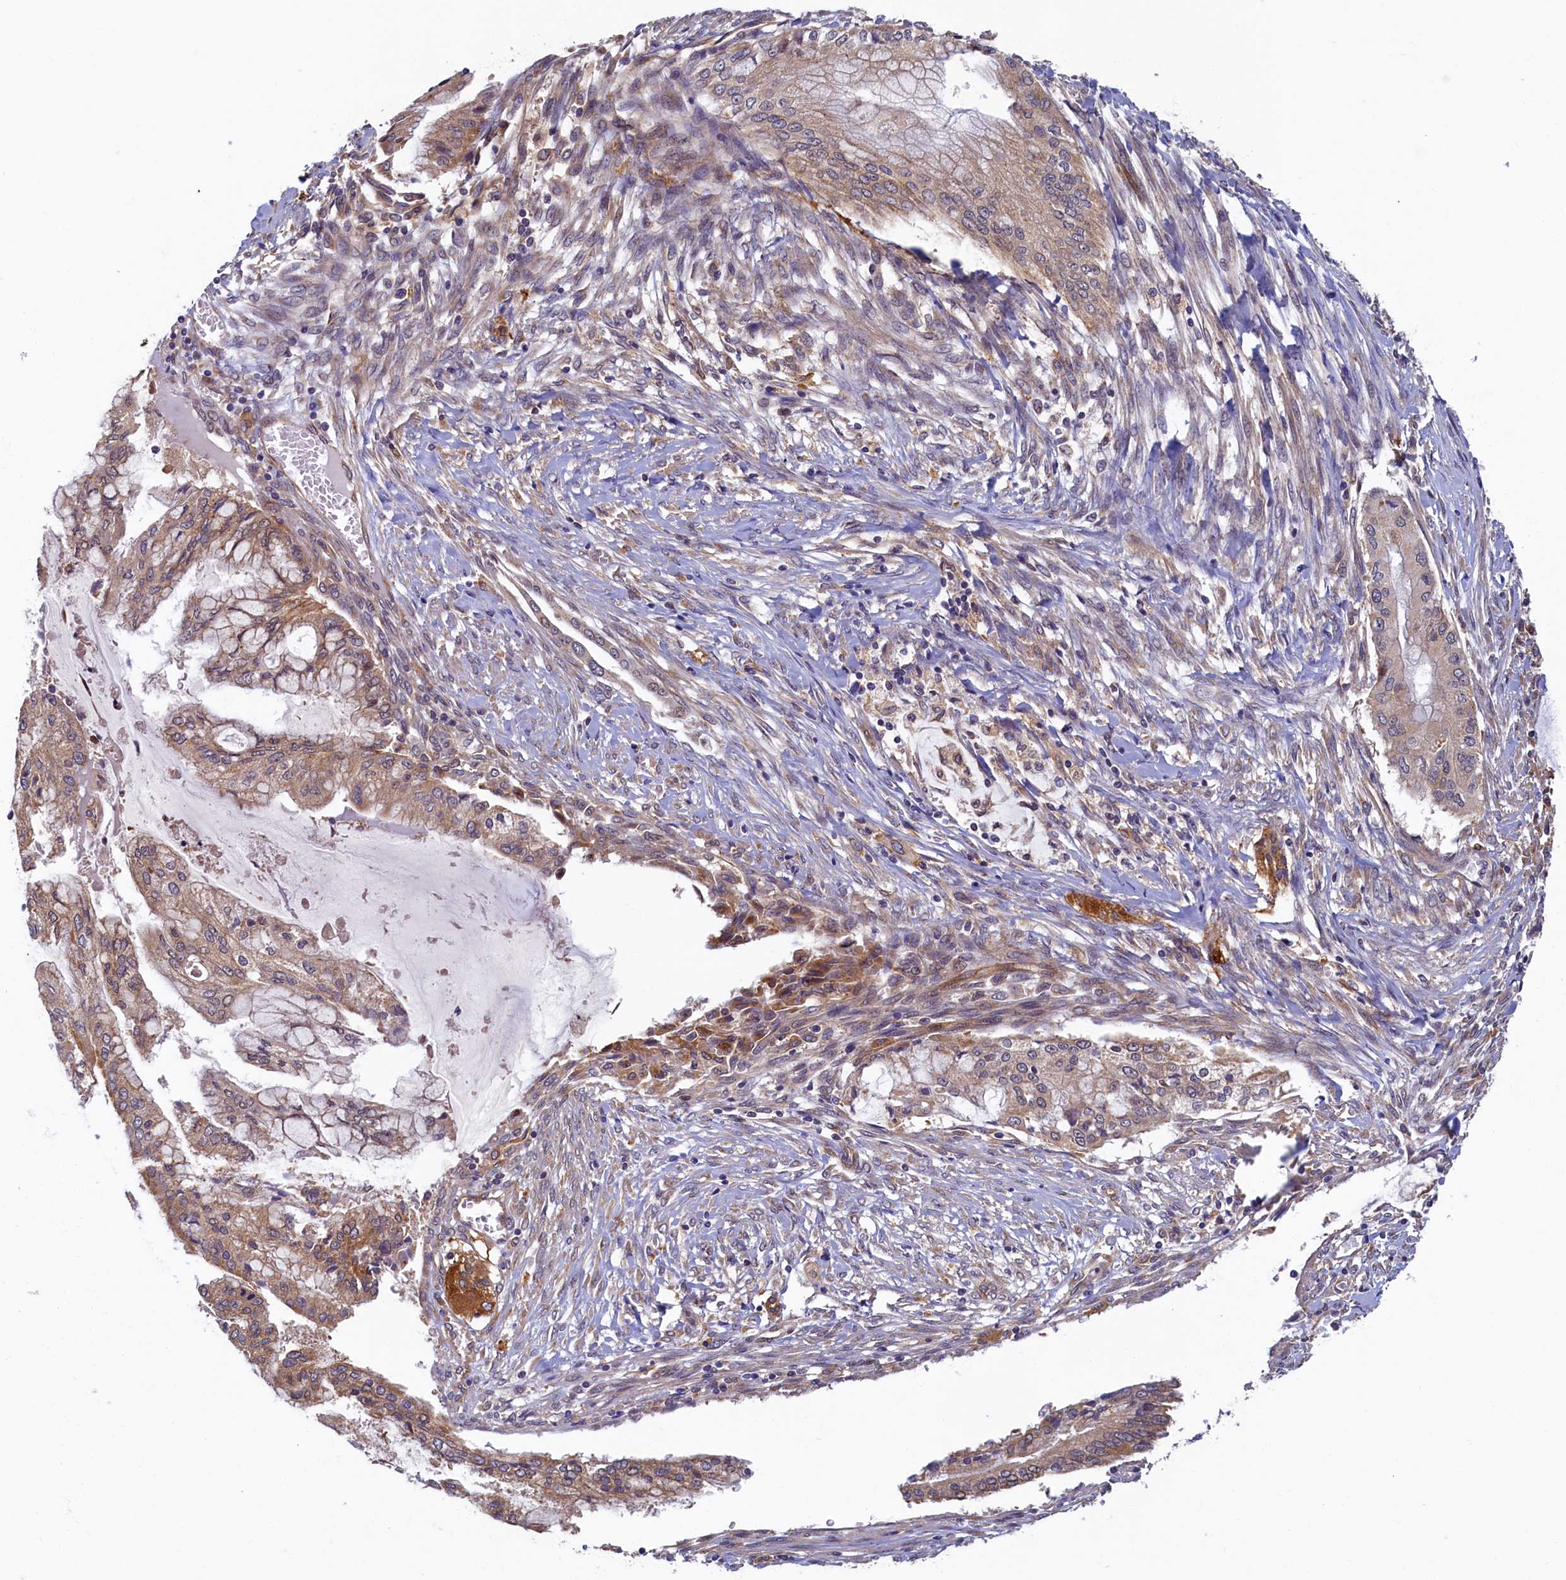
{"staining": {"intensity": "moderate", "quantity": ">75%", "location": "cytoplasmic/membranous"}, "tissue": "pancreatic cancer", "cell_type": "Tumor cells", "image_type": "cancer", "snomed": [{"axis": "morphology", "description": "Adenocarcinoma, NOS"}, {"axis": "topography", "description": "Pancreas"}], "caption": "The image reveals staining of pancreatic cancer (adenocarcinoma), revealing moderate cytoplasmic/membranous protein positivity (brown color) within tumor cells. (DAB IHC, brown staining for protein, blue staining for nuclei).", "gene": "STX12", "patient": {"sex": "male", "age": 46}}